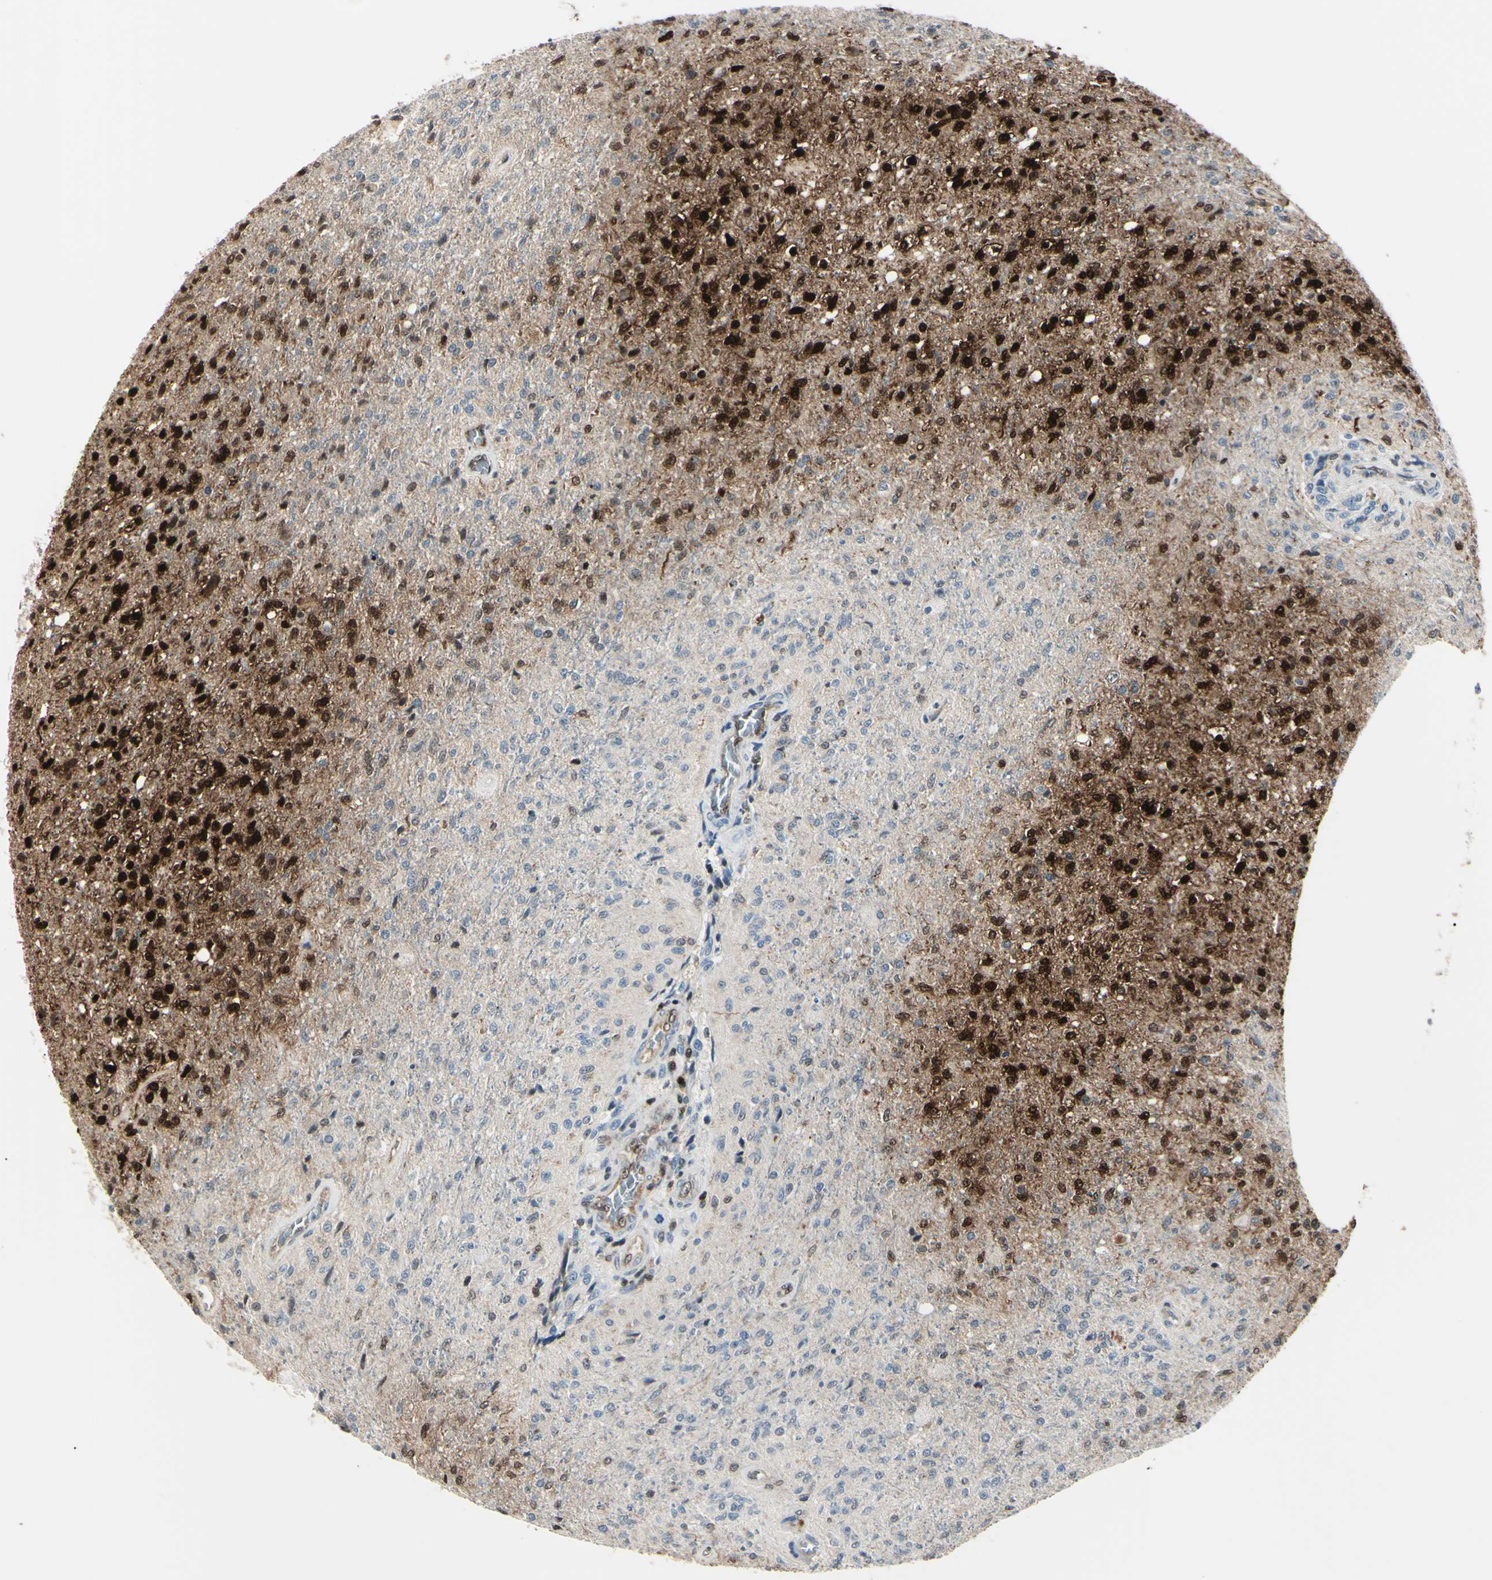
{"staining": {"intensity": "strong", "quantity": "25%-75%", "location": "cytoplasmic/membranous,nuclear"}, "tissue": "glioma", "cell_type": "Tumor cells", "image_type": "cancer", "snomed": [{"axis": "morphology", "description": "Normal tissue, NOS"}, {"axis": "morphology", "description": "Glioma, malignant, High grade"}, {"axis": "topography", "description": "Cerebral cortex"}], "caption": "Human glioma stained with a brown dye shows strong cytoplasmic/membranous and nuclear positive positivity in about 25%-75% of tumor cells.", "gene": "PGK1", "patient": {"sex": "male", "age": 77}}